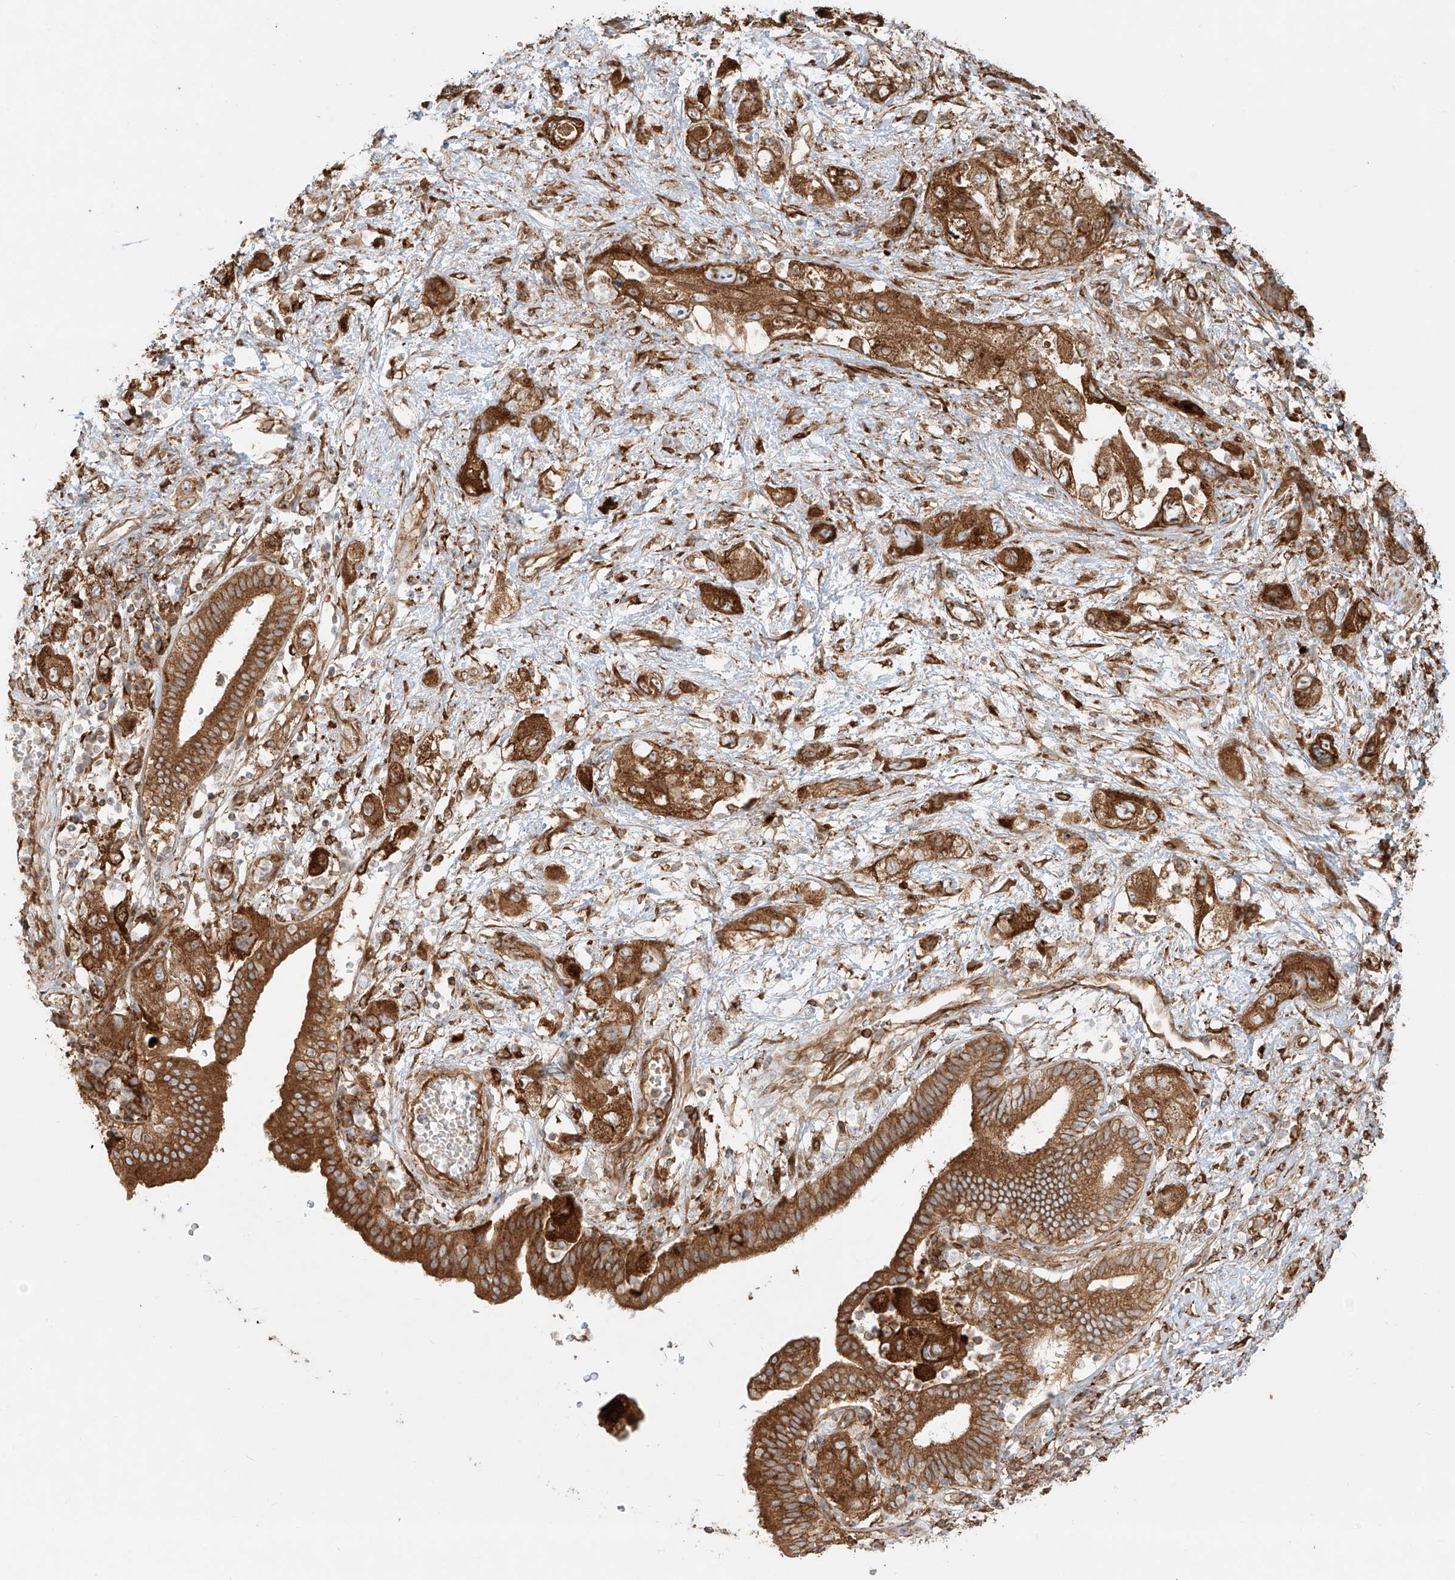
{"staining": {"intensity": "strong", "quantity": ">75%", "location": "cytoplasmic/membranous"}, "tissue": "pancreatic cancer", "cell_type": "Tumor cells", "image_type": "cancer", "snomed": [{"axis": "morphology", "description": "Adenocarcinoma, NOS"}, {"axis": "topography", "description": "Pancreas"}], "caption": "Immunohistochemical staining of pancreatic adenocarcinoma exhibits high levels of strong cytoplasmic/membranous protein expression in about >75% of tumor cells.", "gene": "SNX9", "patient": {"sex": "female", "age": 73}}